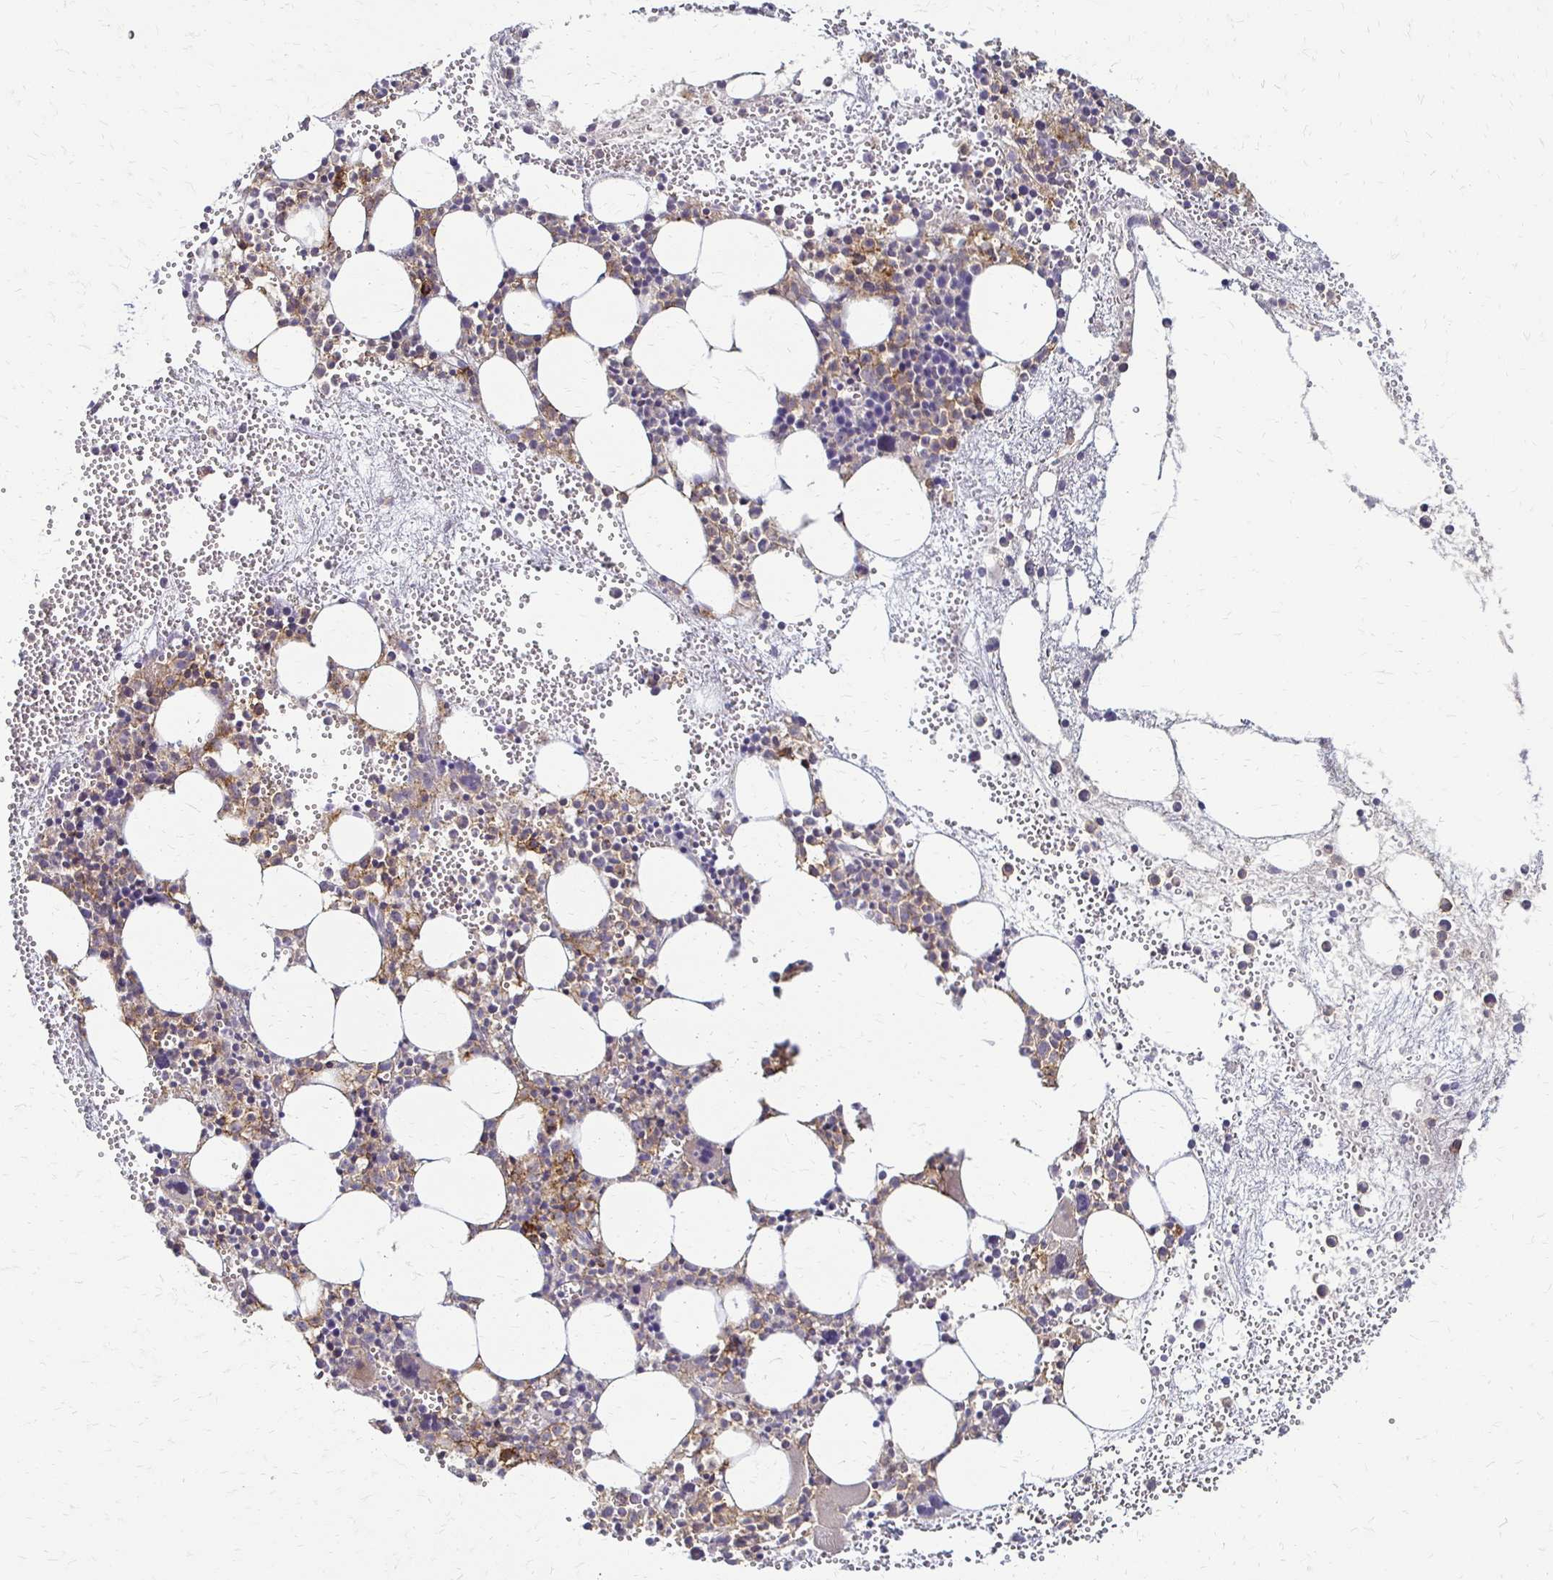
{"staining": {"intensity": "weak", "quantity": "25%-75%", "location": "cytoplasmic/membranous"}, "tissue": "bone marrow", "cell_type": "Hematopoietic cells", "image_type": "normal", "snomed": [{"axis": "morphology", "description": "Normal tissue, NOS"}, {"axis": "topography", "description": "Bone marrow"}], "caption": "Benign bone marrow was stained to show a protein in brown. There is low levels of weak cytoplasmic/membranous staining in approximately 25%-75% of hematopoietic cells. (Brightfield microscopy of DAB IHC at high magnification).", "gene": "SLC9A9", "patient": {"sex": "female", "age": 57}}